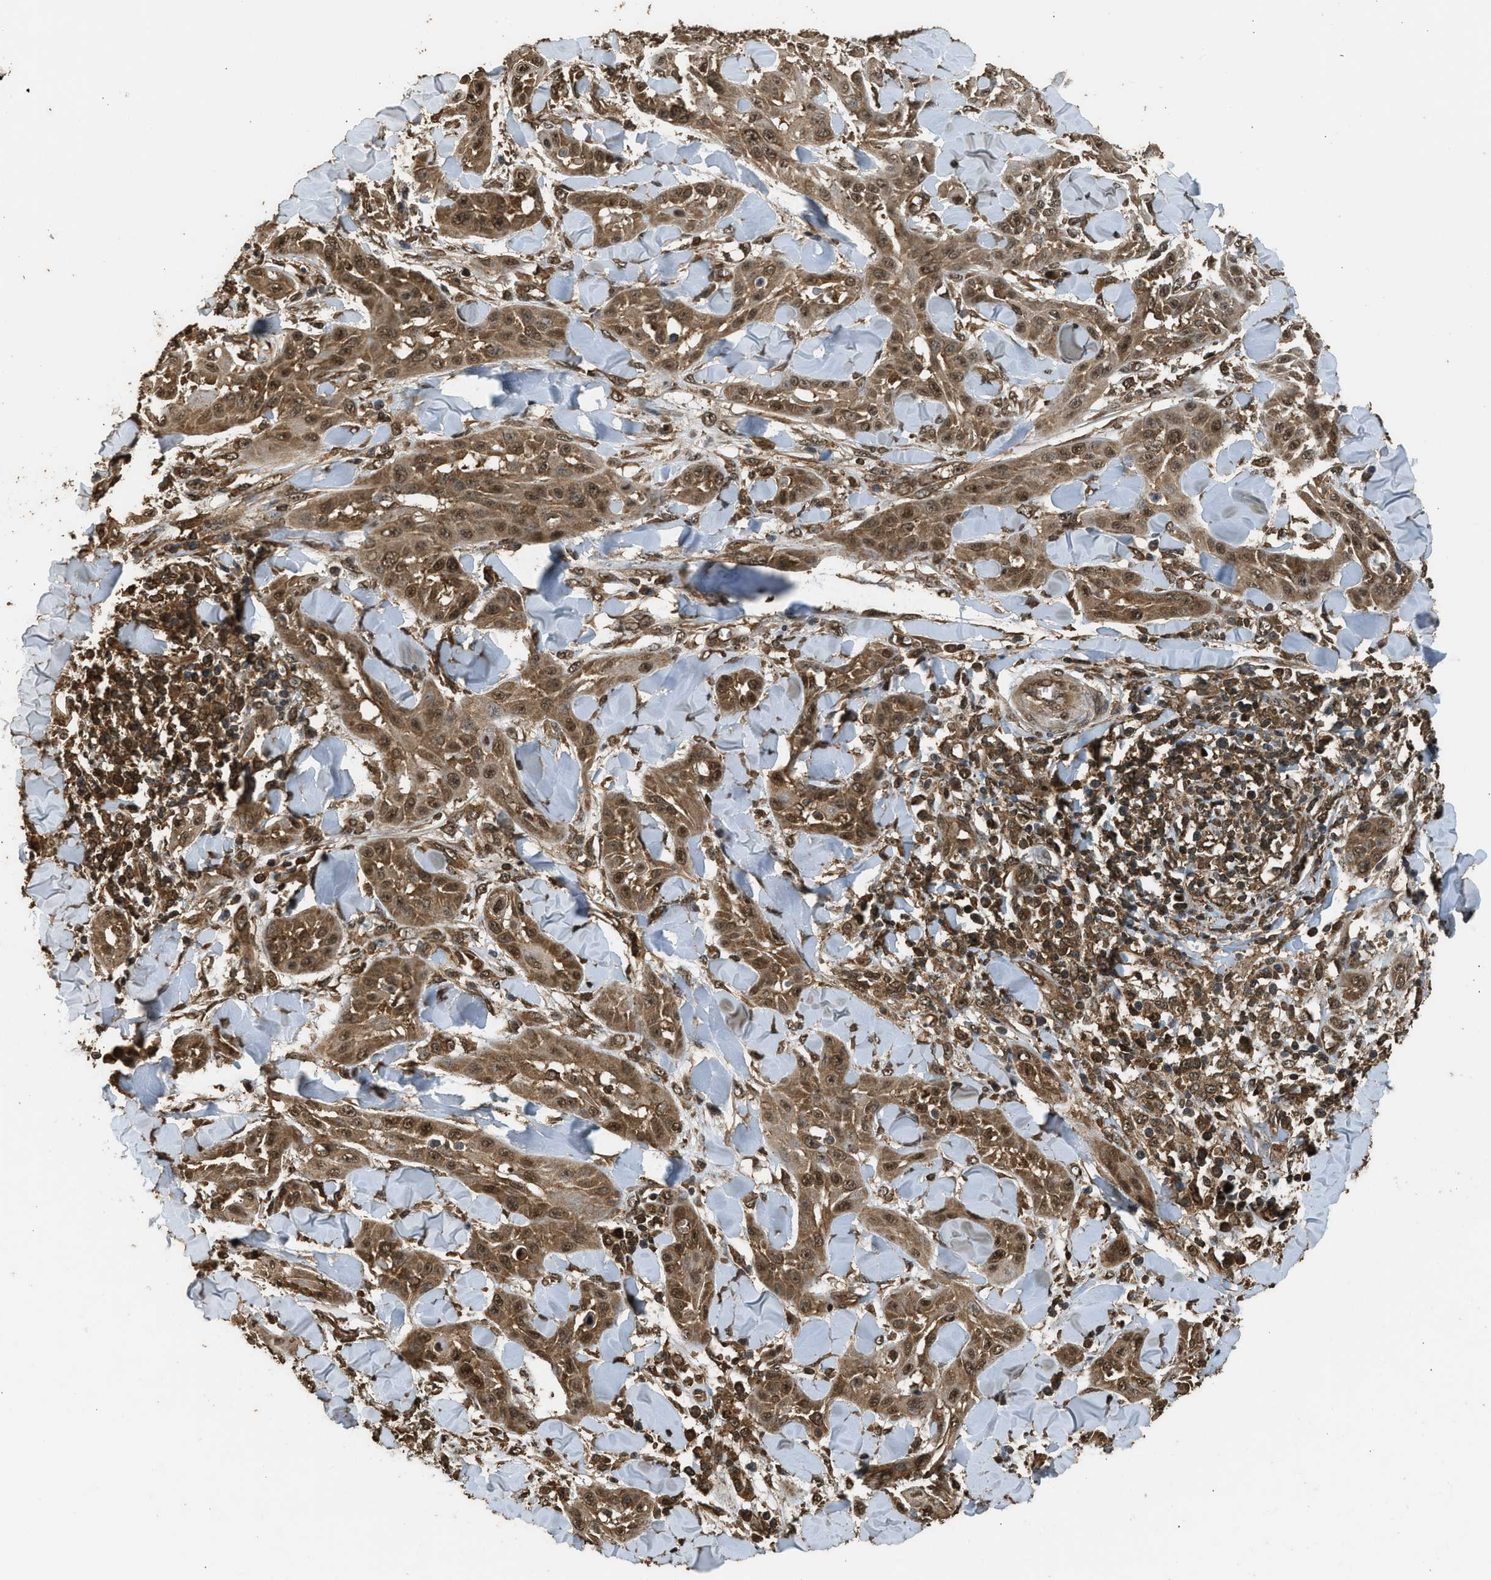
{"staining": {"intensity": "moderate", "quantity": ">75%", "location": "cytoplasmic/membranous,nuclear"}, "tissue": "skin cancer", "cell_type": "Tumor cells", "image_type": "cancer", "snomed": [{"axis": "morphology", "description": "Squamous cell carcinoma, NOS"}, {"axis": "topography", "description": "Skin"}], "caption": "Brown immunohistochemical staining in human squamous cell carcinoma (skin) reveals moderate cytoplasmic/membranous and nuclear staining in approximately >75% of tumor cells.", "gene": "MYBL2", "patient": {"sex": "male", "age": 24}}